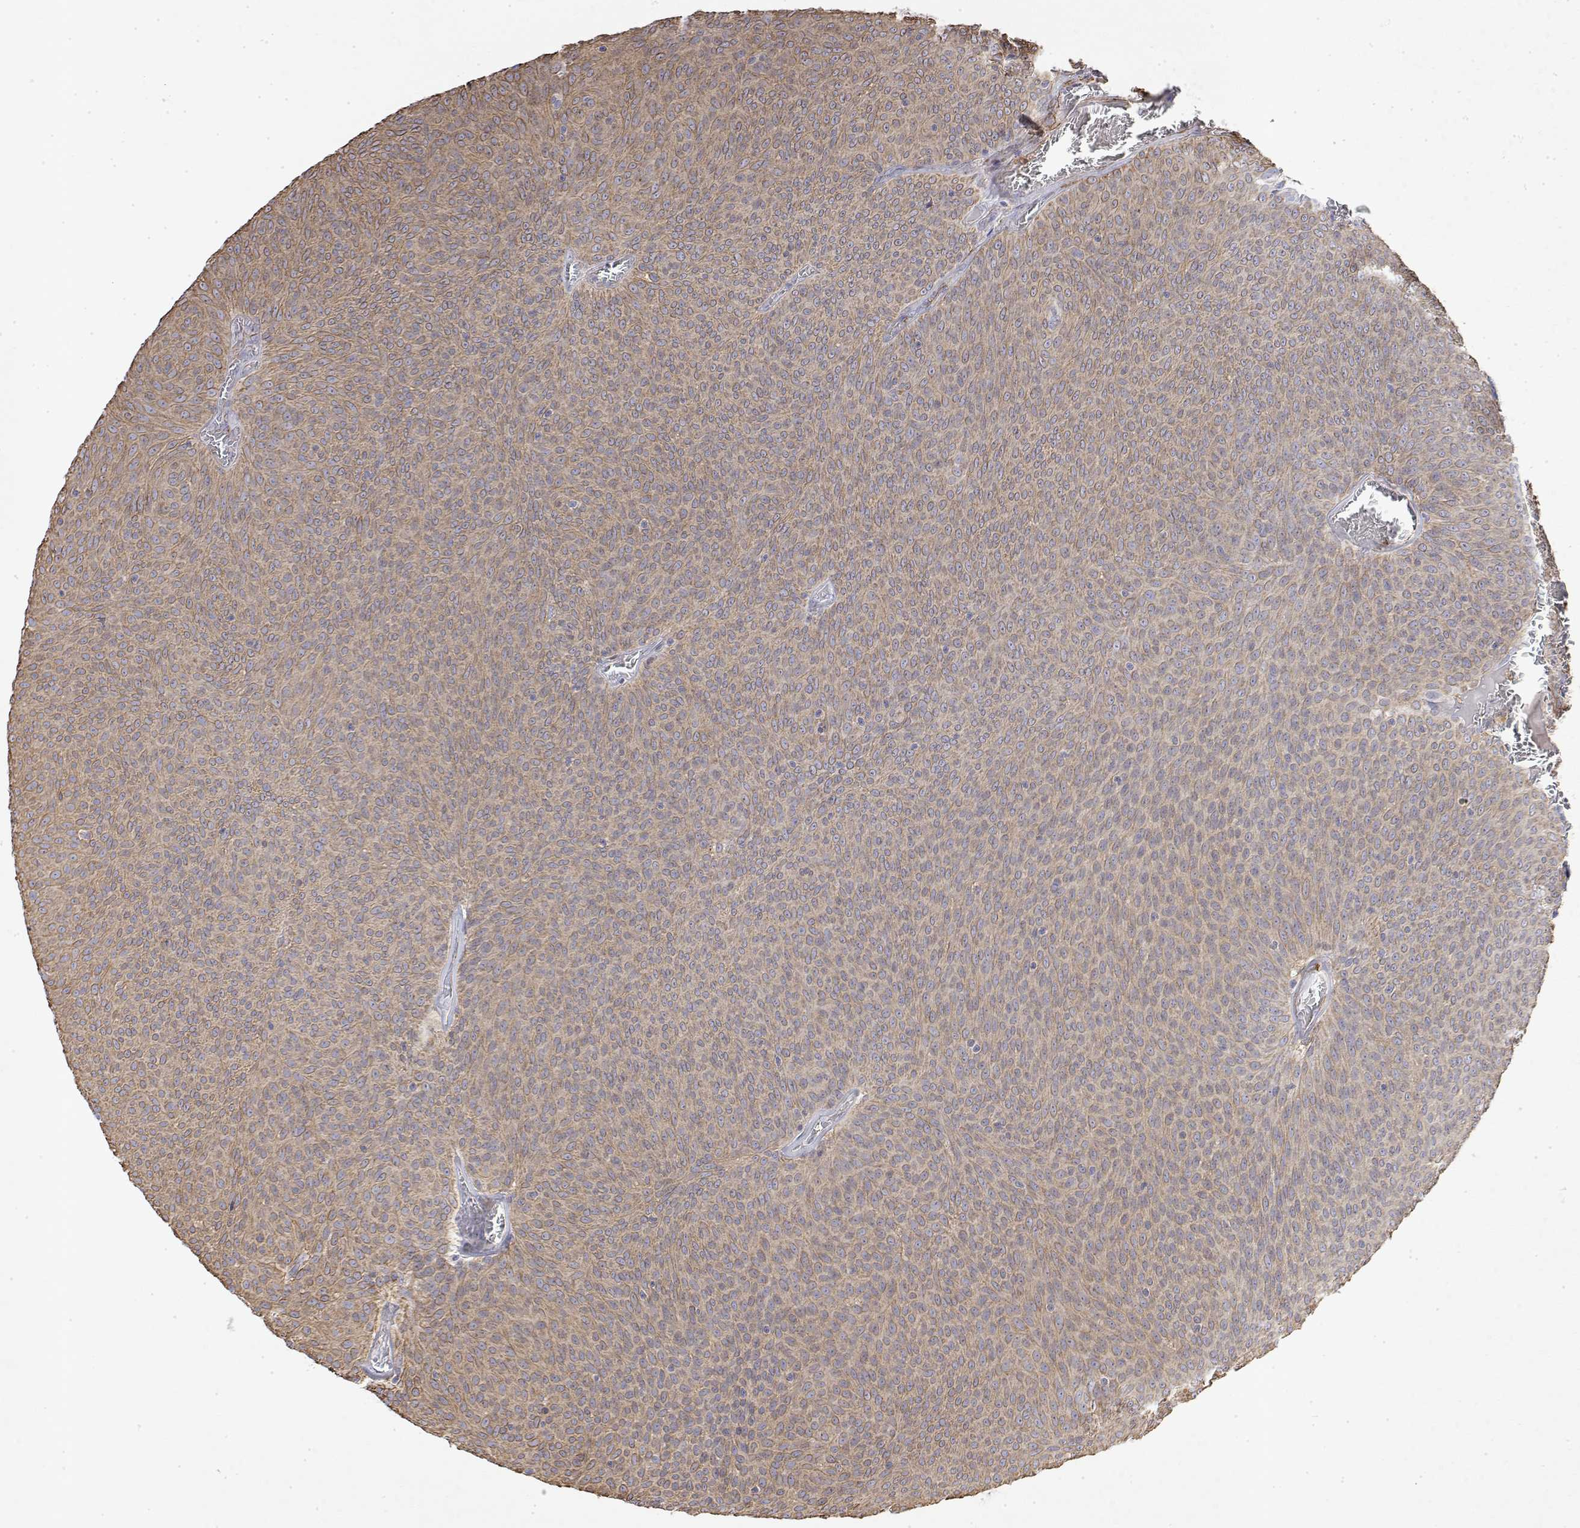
{"staining": {"intensity": "weak", "quantity": "25%-75%", "location": "cytoplasmic/membranous"}, "tissue": "urothelial cancer", "cell_type": "Tumor cells", "image_type": "cancer", "snomed": [{"axis": "morphology", "description": "Urothelial carcinoma, Low grade"}, {"axis": "topography", "description": "Urinary bladder"}], "caption": "A histopathology image of human urothelial cancer stained for a protein reveals weak cytoplasmic/membranous brown staining in tumor cells.", "gene": "SOWAHD", "patient": {"sex": "male", "age": 77}}